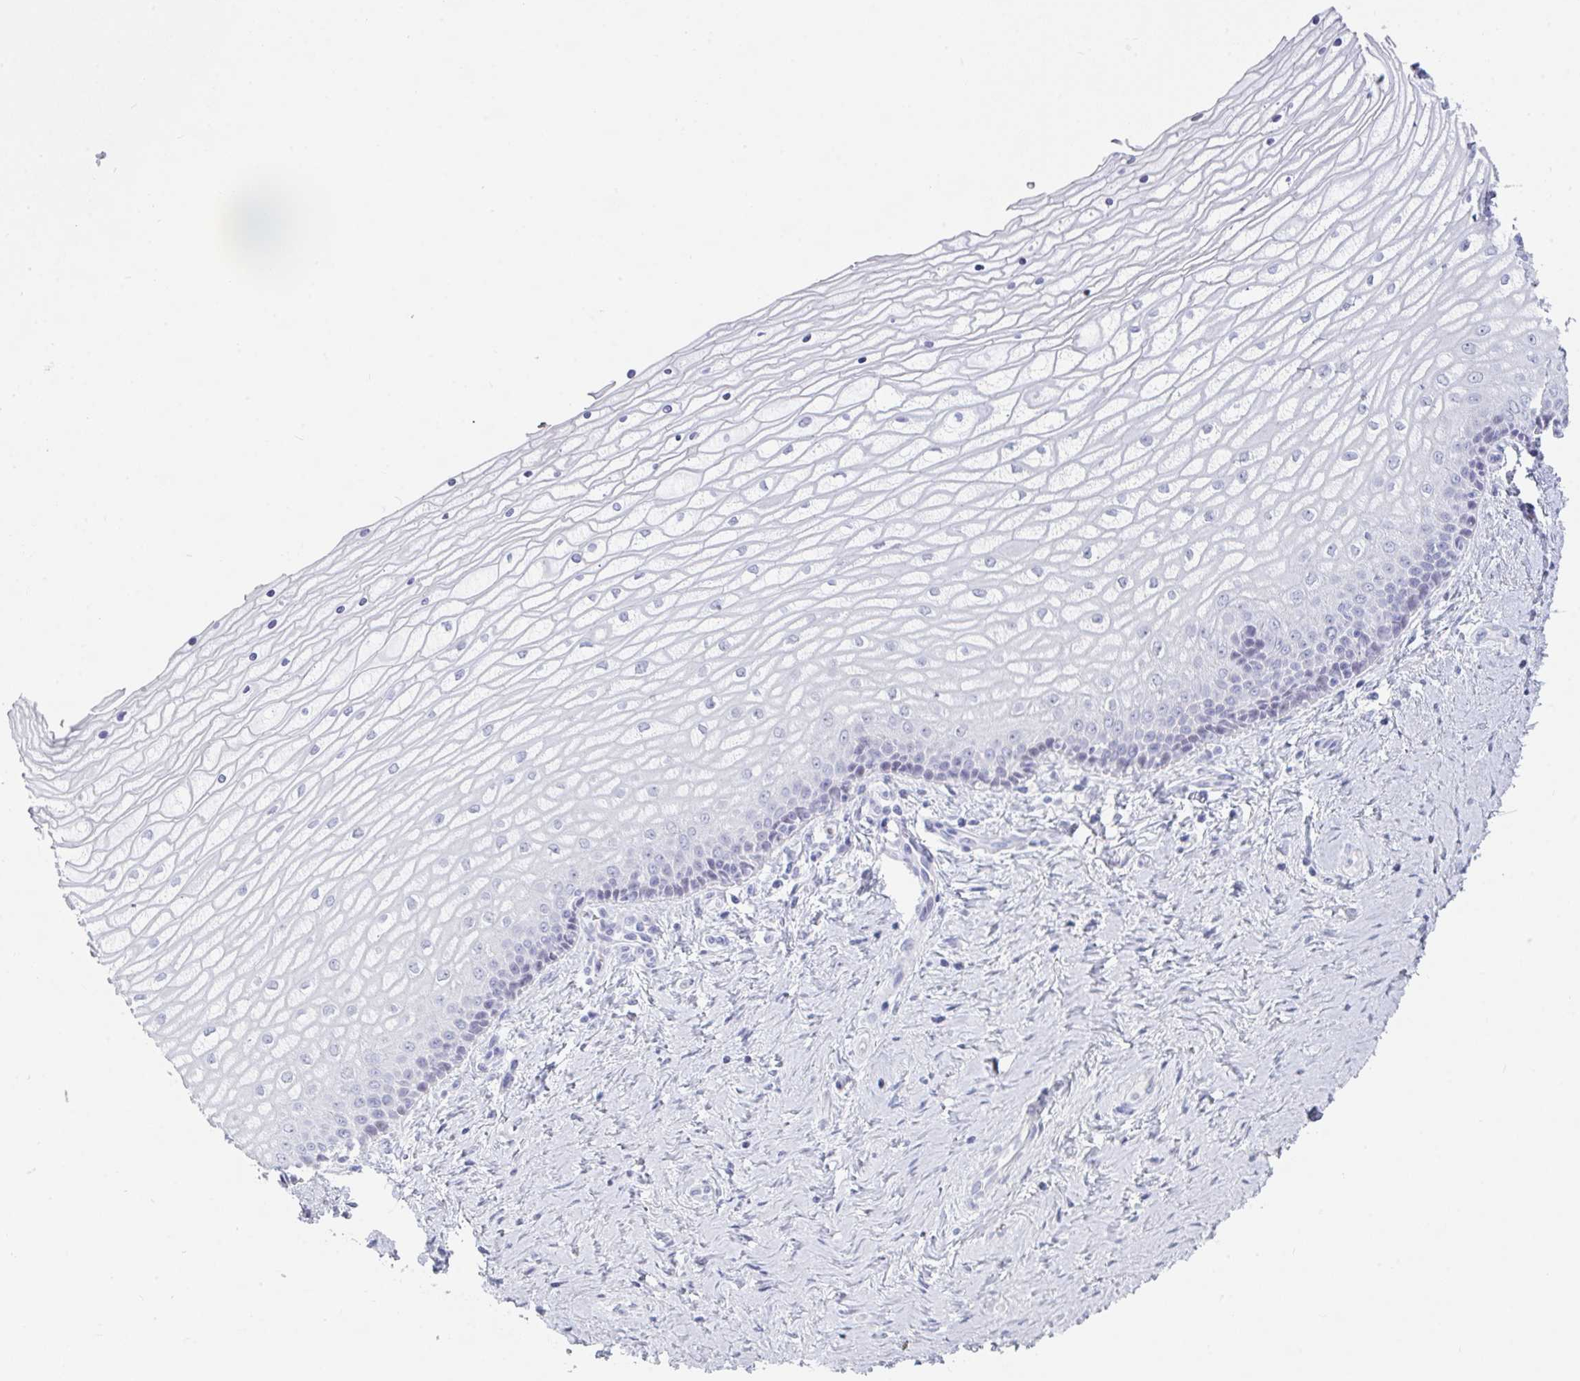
{"staining": {"intensity": "negative", "quantity": "none", "location": "none"}, "tissue": "vagina", "cell_type": "Squamous epithelial cells", "image_type": "normal", "snomed": [{"axis": "morphology", "description": "Normal tissue, NOS"}, {"axis": "topography", "description": "Vagina"}], "caption": "DAB (3,3'-diaminobenzidine) immunohistochemical staining of unremarkable human vagina displays no significant positivity in squamous epithelial cells. Brightfield microscopy of immunohistochemistry stained with DAB (3,3'-diaminobenzidine) (brown) and hematoxylin (blue), captured at high magnification.", "gene": "RUBCN", "patient": {"sex": "female", "age": 45}}